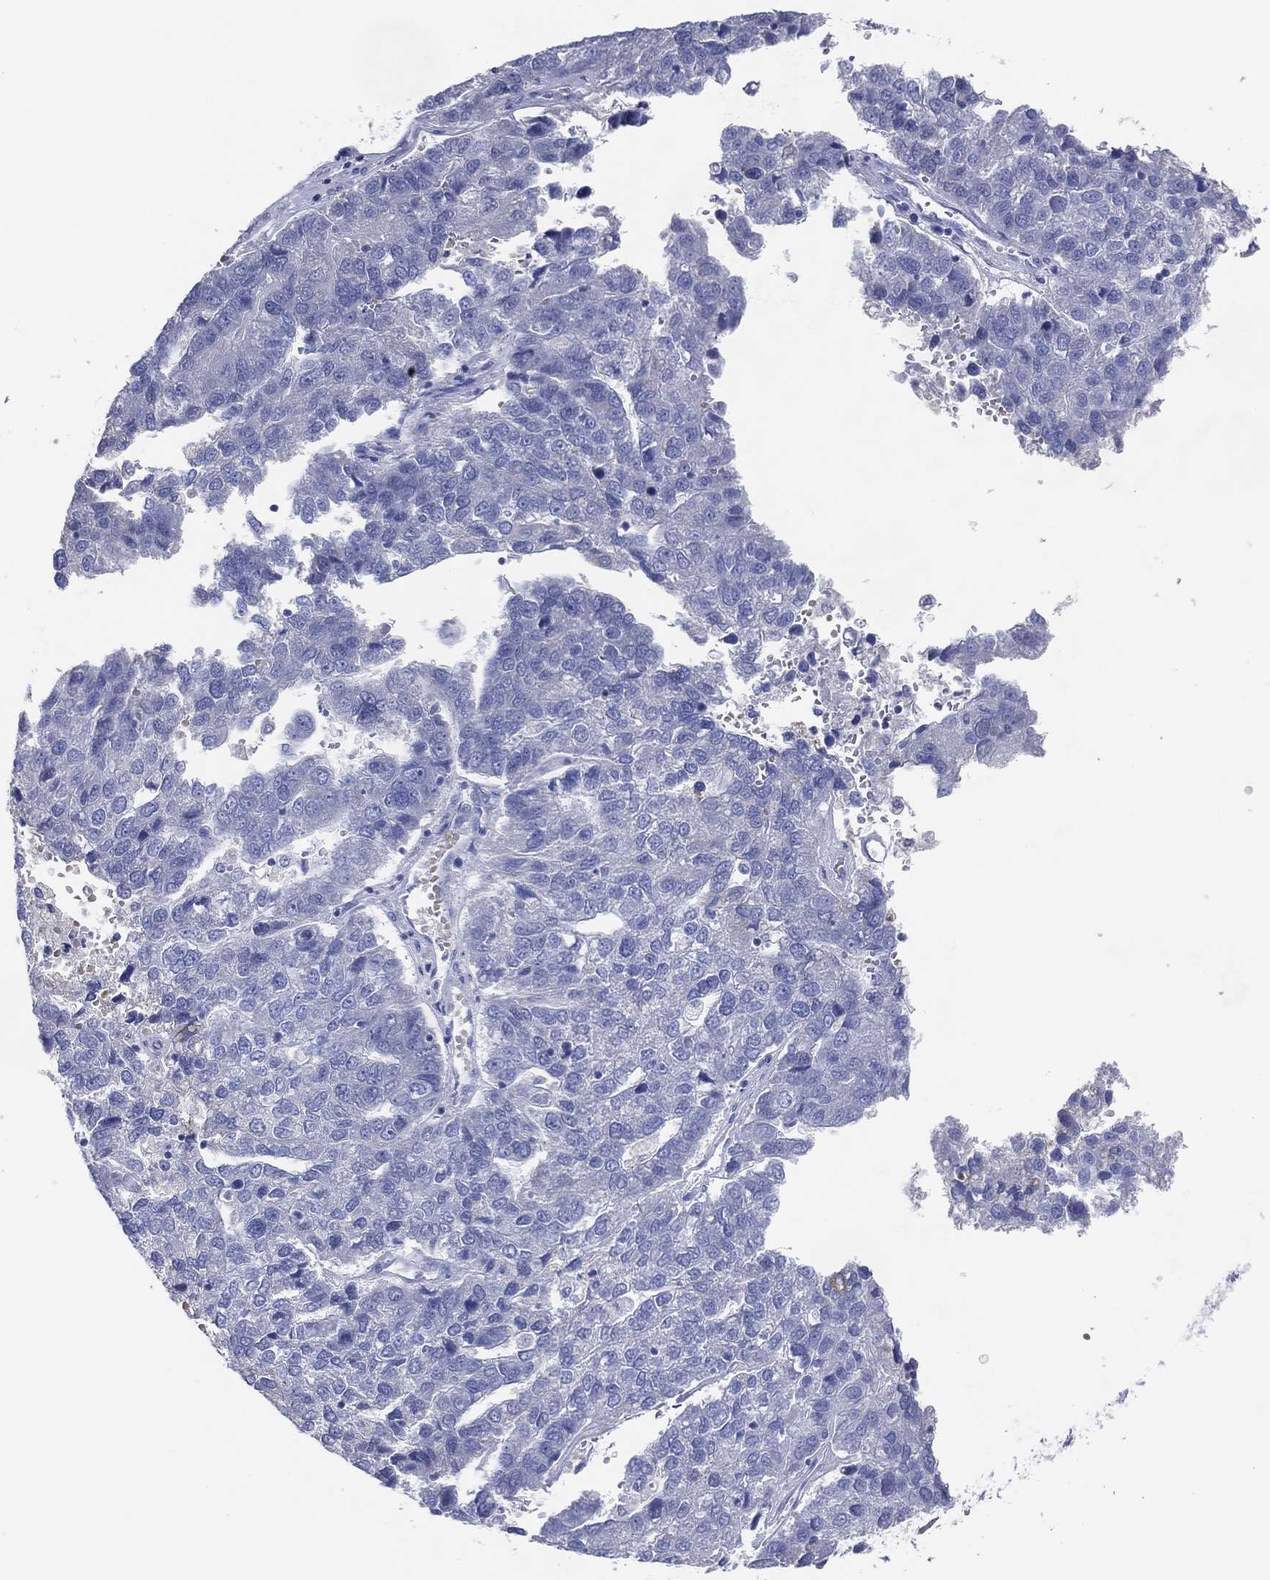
{"staining": {"intensity": "negative", "quantity": "none", "location": "none"}, "tissue": "pancreatic cancer", "cell_type": "Tumor cells", "image_type": "cancer", "snomed": [{"axis": "morphology", "description": "Adenocarcinoma, NOS"}, {"axis": "topography", "description": "Pancreas"}], "caption": "This is a image of immunohistochemistry staining of pancreatic cancer, which shows no staining in tumor cells.", "gene": "DNAH6", "patient": {"sex": "female", "age": 61}}